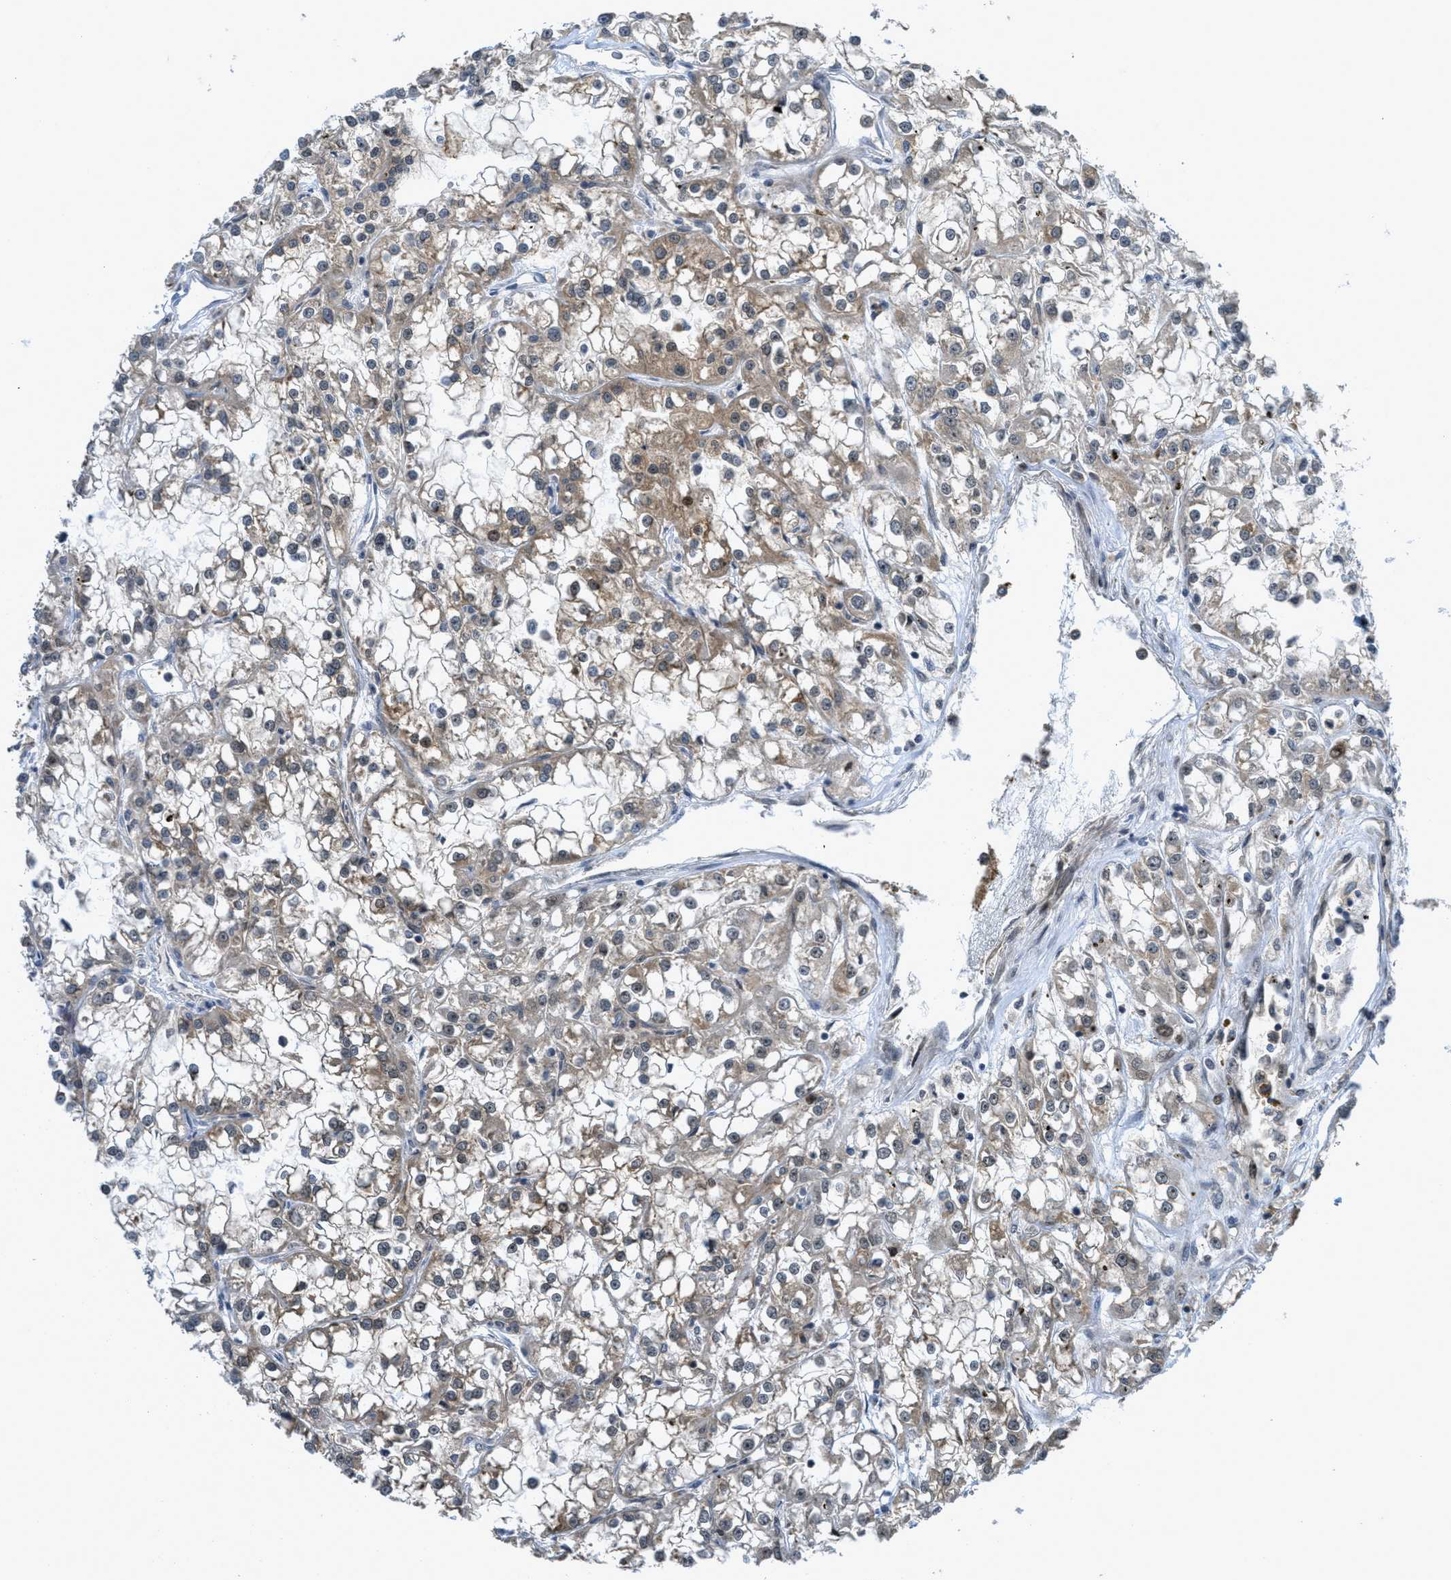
{"staining": {"intensity": "weak", "quantity": ">75%", "location": "cytoplasmic/membranous"}, "tissue": "renal cancer", "cell_type": "Tumor cells", "image_type": "cancer", "snomed": [{"axis": "morphology", "description": "Adenocarcinoma, NOS"}, {"axis": "topography", "description": "Kidney"}], "caption": "Brown immunohistochemical staining in human renal adenocarcinoma demonstrates weak cytoplasmic/membranous expression in about >75% of tumor cells. The protein of interest is shown in brown color, while the nuclei are stained blue.", "gene": "DNAJC28", "patient": {"sex": "female", "age": 52}}